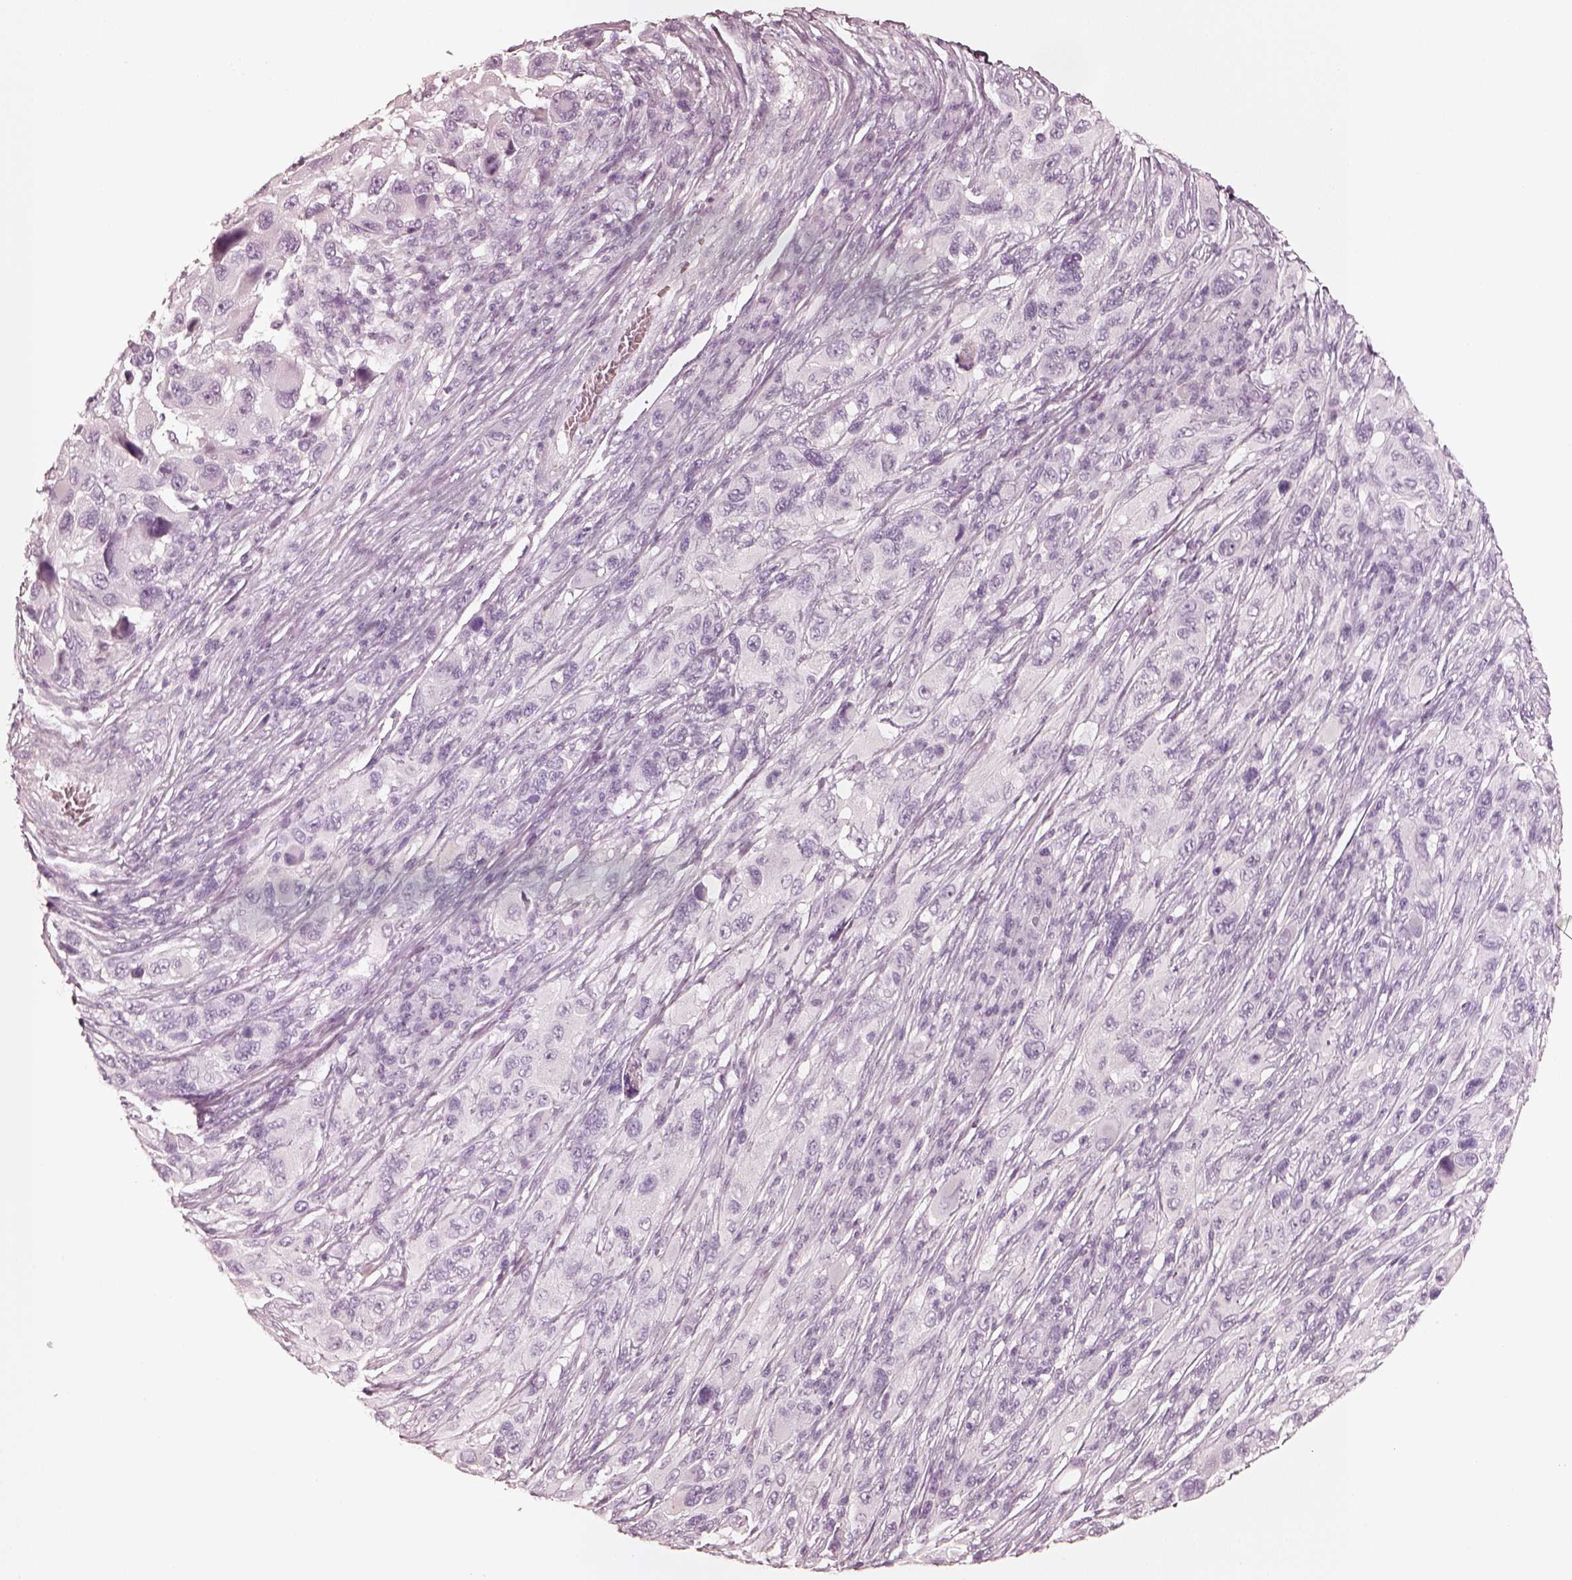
{"staining": {"intensity": "negative", "quantity": "none", "location": "none"}, "tissue": "melanoma", "cell_type": "Tumor cells", "image_type": "cancer", "snomed": [{"axis": "morphology", "description": "Malignant melanoma, NOS"}, {"axis": "topography", "description": "Skin"}], "caption": "An image of human malignant melanoma is negative for staining in tumor cells.", "gene": "KRT72", "patient": {"sex": "male", "age": 53}}